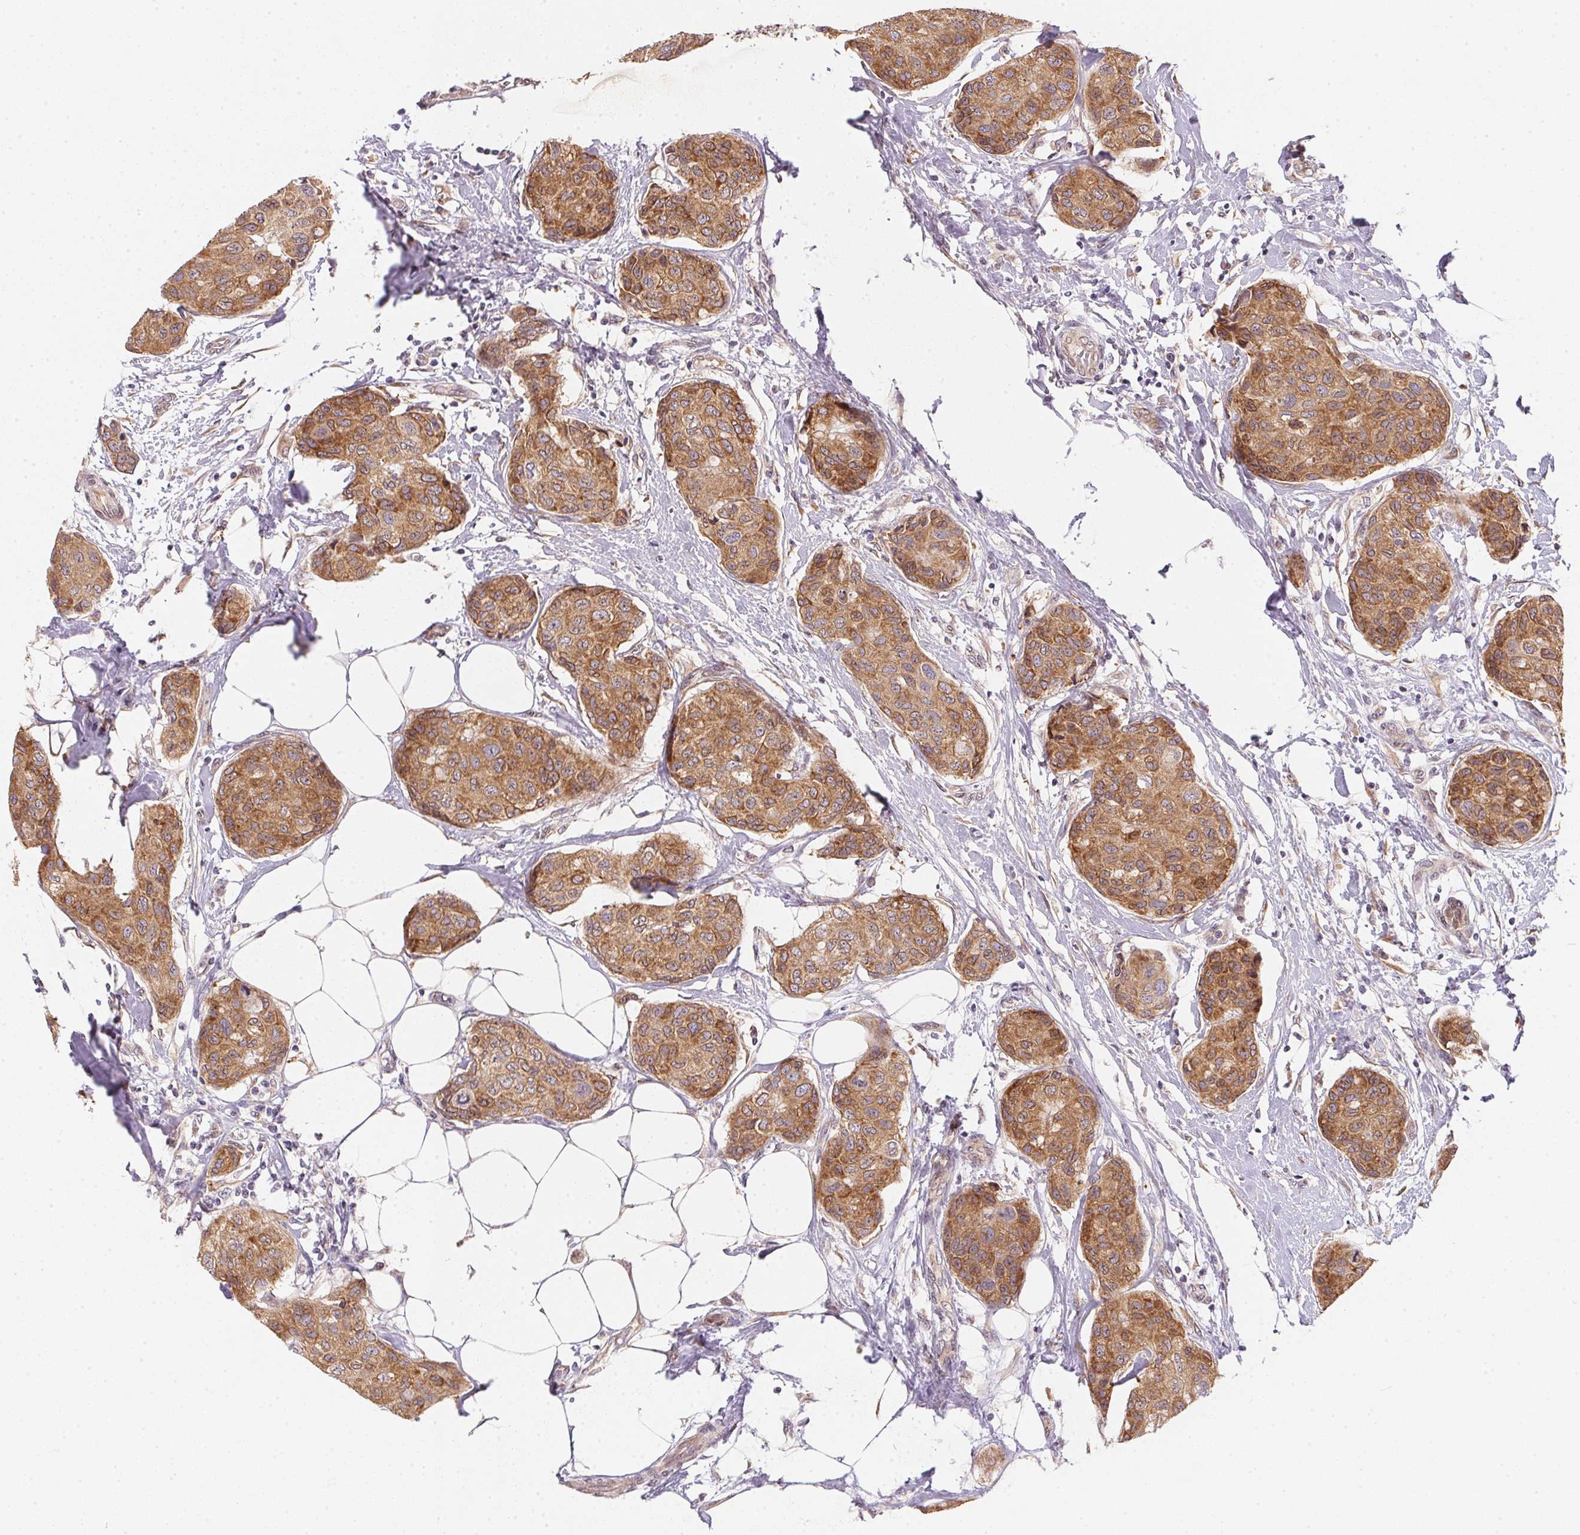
{"staining": {"intensity": "moderate", "quantity": ">75%", "location": "cytoplasmic/membranous"}, "tissue": "breast cancer", "cell_type": "Tumor cells", "image_type": "cancer", "snomed": [{"axis": "morphology", "description": "Duct carcinoma"}, {"axis": "topography", "description": "Breast"}], "caption": "Breast infiltrating ductal carcinoma stained with DAB IHC demonstrates medium levels of moderate cytoplasmic/membranous staining in about >75% of tumor cells. Using DAB (brown) and hematoxylin (blue) stains, captured at high magnification using brightfield microscopy.", "gene": "EI24", "patient": {"sex": "female", "age": 80}}